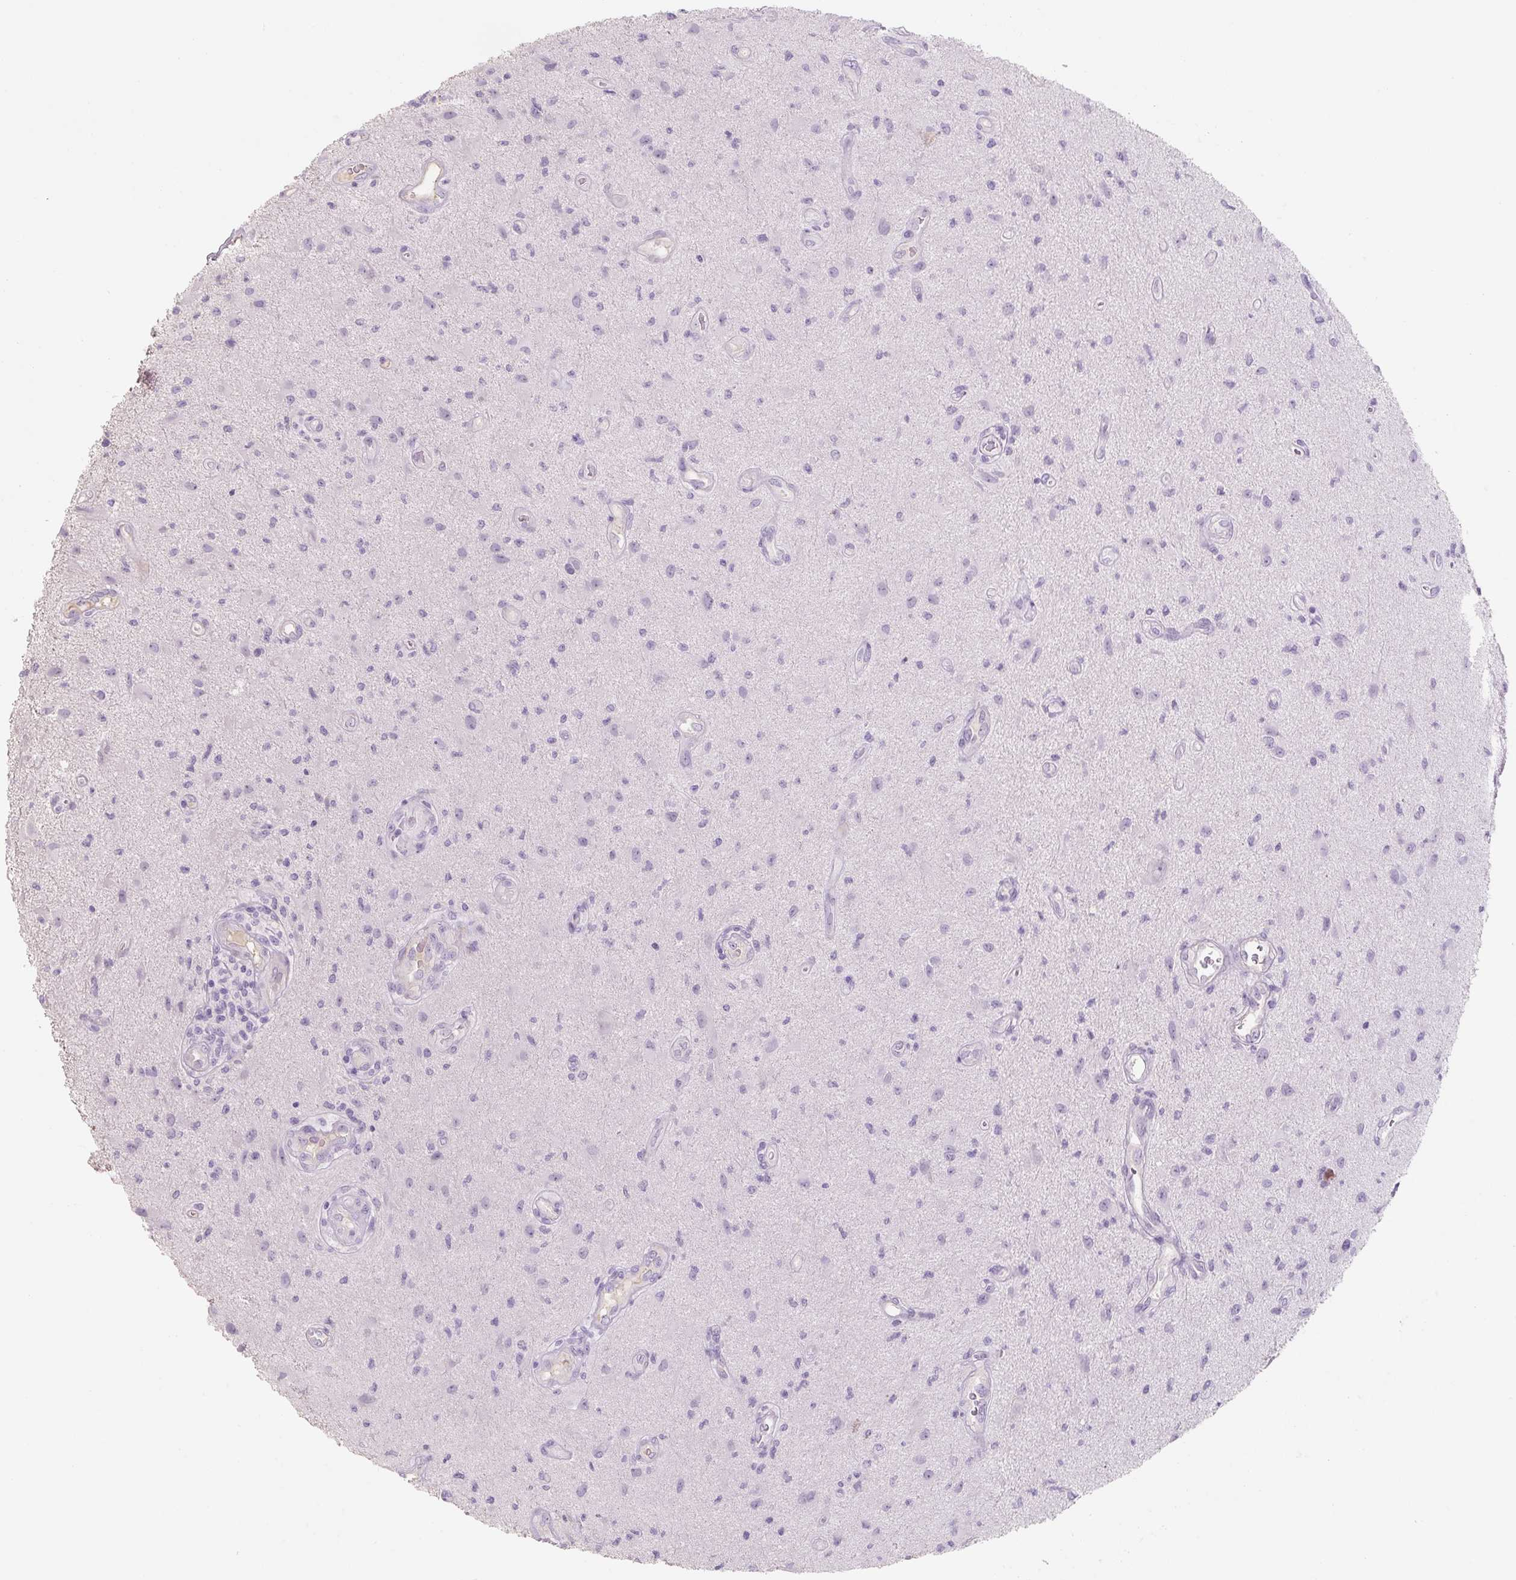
{"staining": {"intensity": "negative", "quantity": "none", "location": "none"}, "tissue": "glioma", "cell_type": "Tumor cells", "image_type": "cancer", "snomed": [{"axis": "morphology", "description": "Glioma, malignant, High grade"}, {"axis": "topography", "description": "Brain"}], "caption": "Tumor cells are negative for protein expression in human high-grade glioma (malignant).", "gene": "PRM1", "patient": {"sex": "male", "age": 67}}